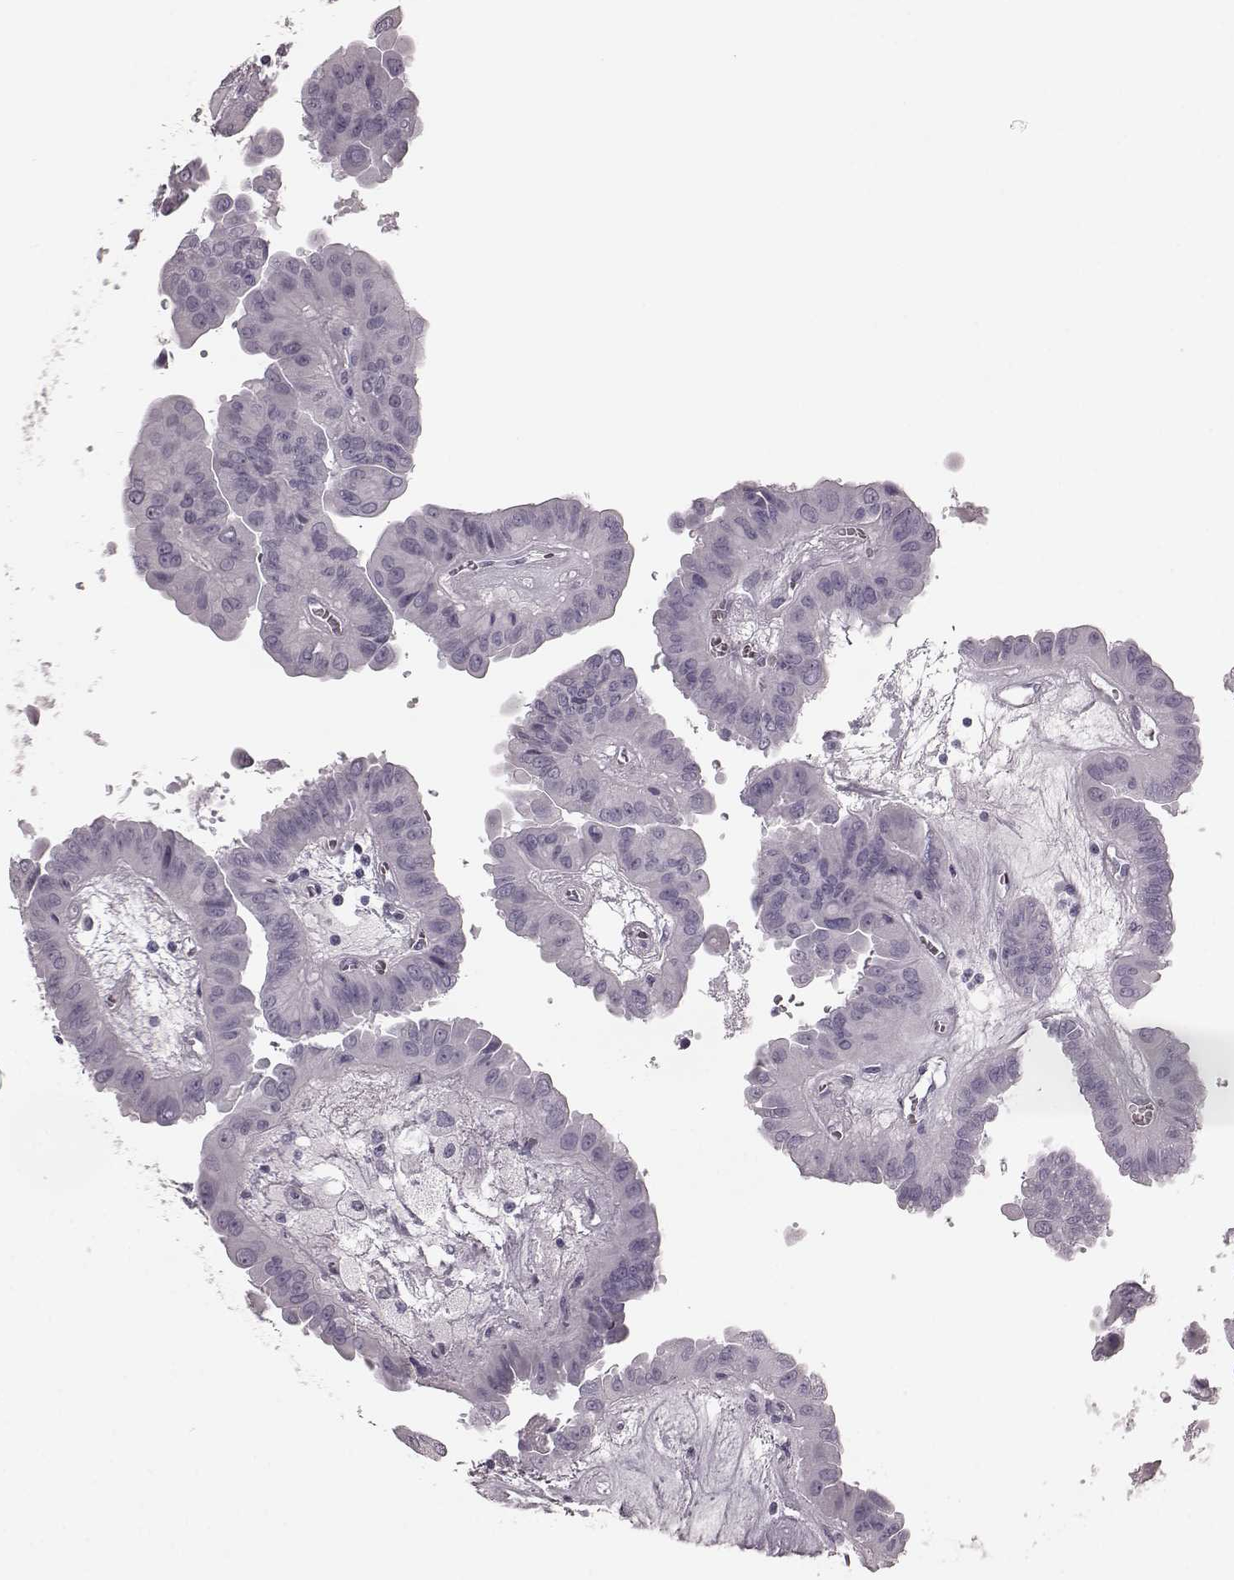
{"staining": {"intensity": "negative", "quantity": "none", "location": "none"}, "tissue": "thyroid cancer", "cell_type": "Tumor cells", "image_type": "cancer", "snomed": [{"axis": "morphology", "description": "Papillary adenocarcinoma, NOS"}, {"axis": "topography", "description": "Thyroid gland"}], "caption": "Immunohistochemical staining of thyroid cancer (papillary adenocarcinoma) reveals no significant staining in tumor cells.", "gene": "TRPM1", "patient": {"sex": "female", "age": 37}}